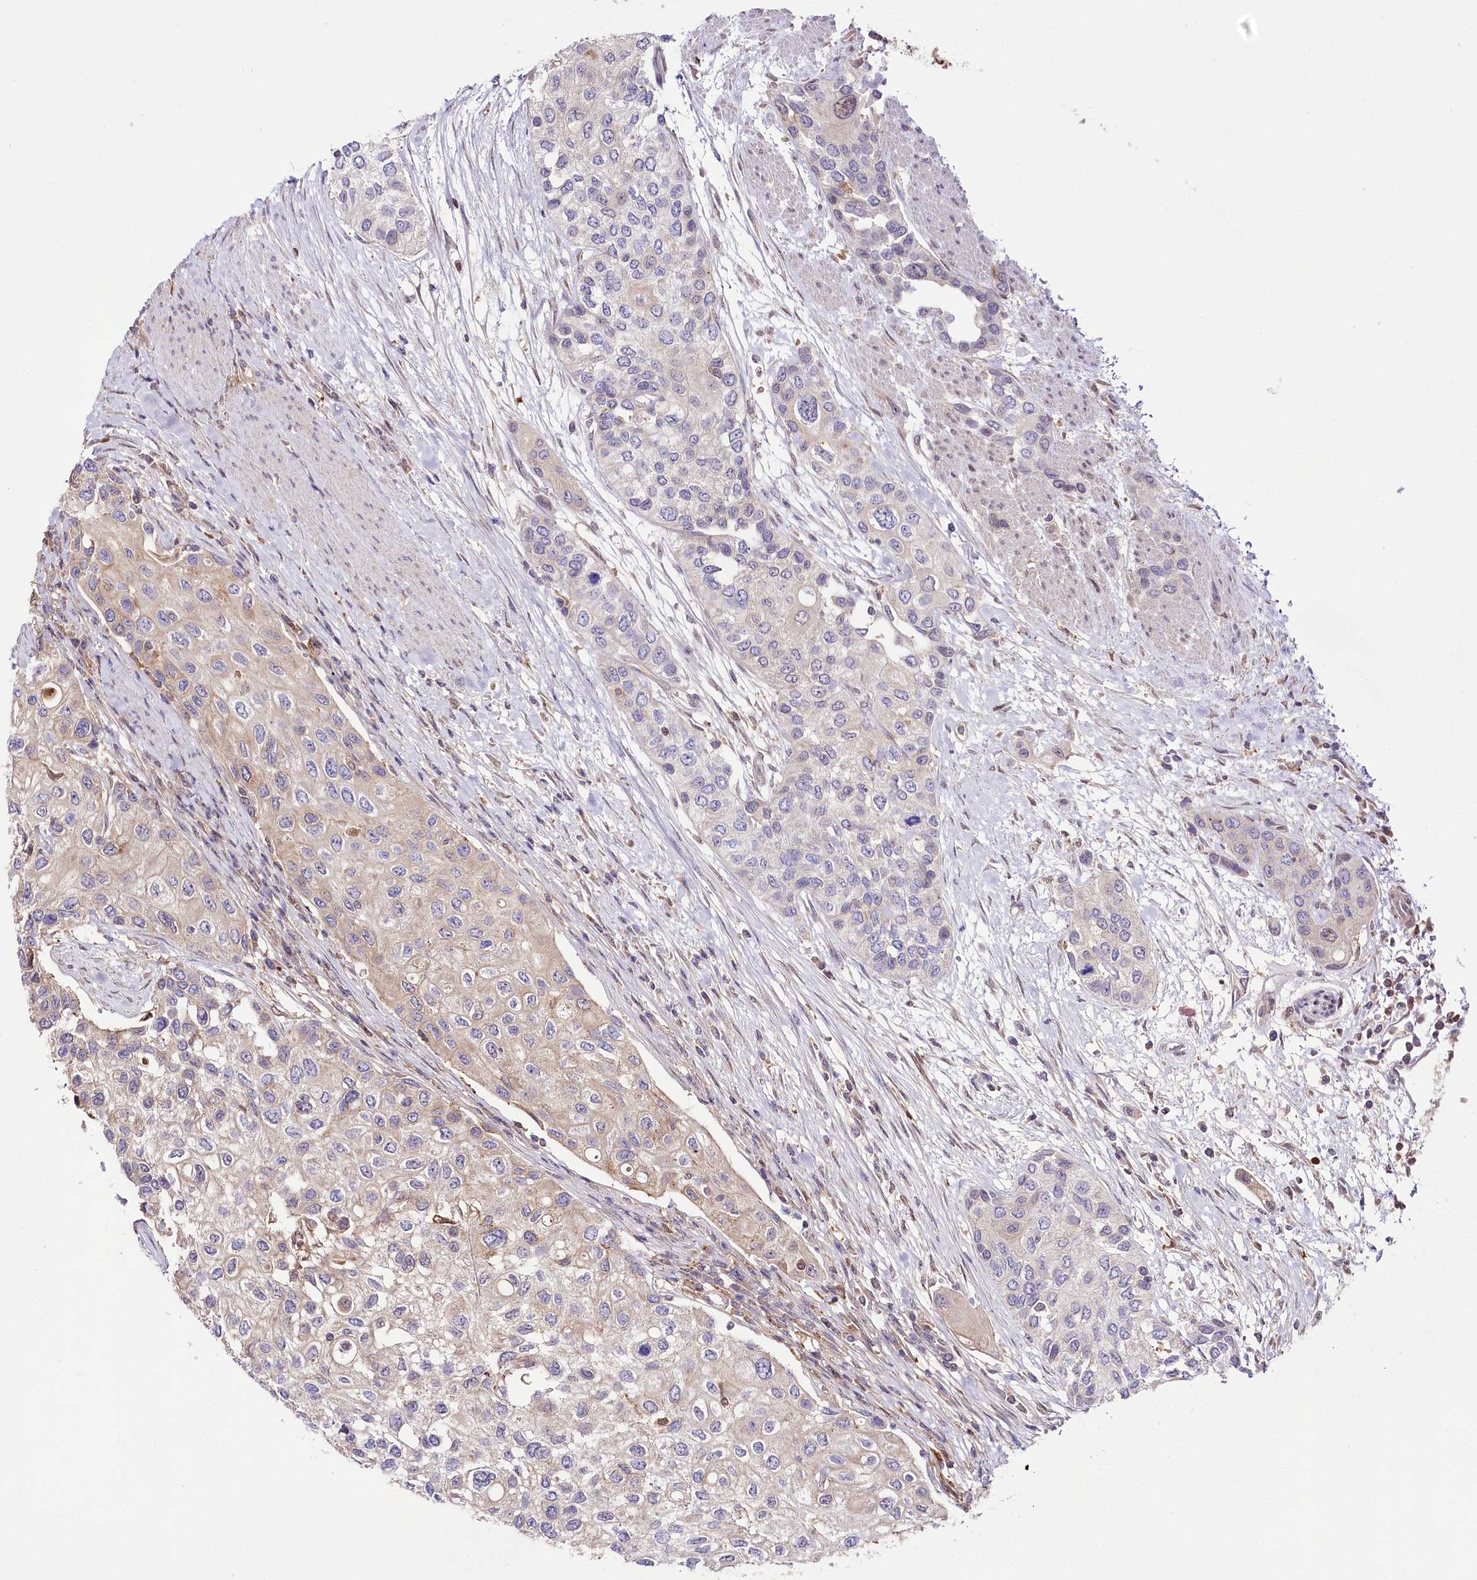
{"staining": {"intensity": "weak", "quantity": "<25%", "location": "cytoplasmic/membranous"}, "tissue": "urothelial cancer", "cell_type": "Tumor cells", "image_type": "cancer", "snomed": [{"axis": "morphology", "description": "Normal tissue, NOS"}, {"axis": "morphology", "description": "Urothelial carcinoma, High grade"}, {"axis": "topography", "description": "Vascular tissue"}, {"axis": "topography", "description": "Urinary bladder"}], "caption": "High power microscopy micrograph of an IHC micrograph of high-grade urothelial carcinoma, revealing no significant expression in tumor cells. Brightfield microscopy of IHC stained with DAB (3,3'-diaminobenzidine) (brown) and hematoxylin (blue), captured at high magnification.", "gene": "UGP2", "patient": {"sex": "female", "age": 56}}